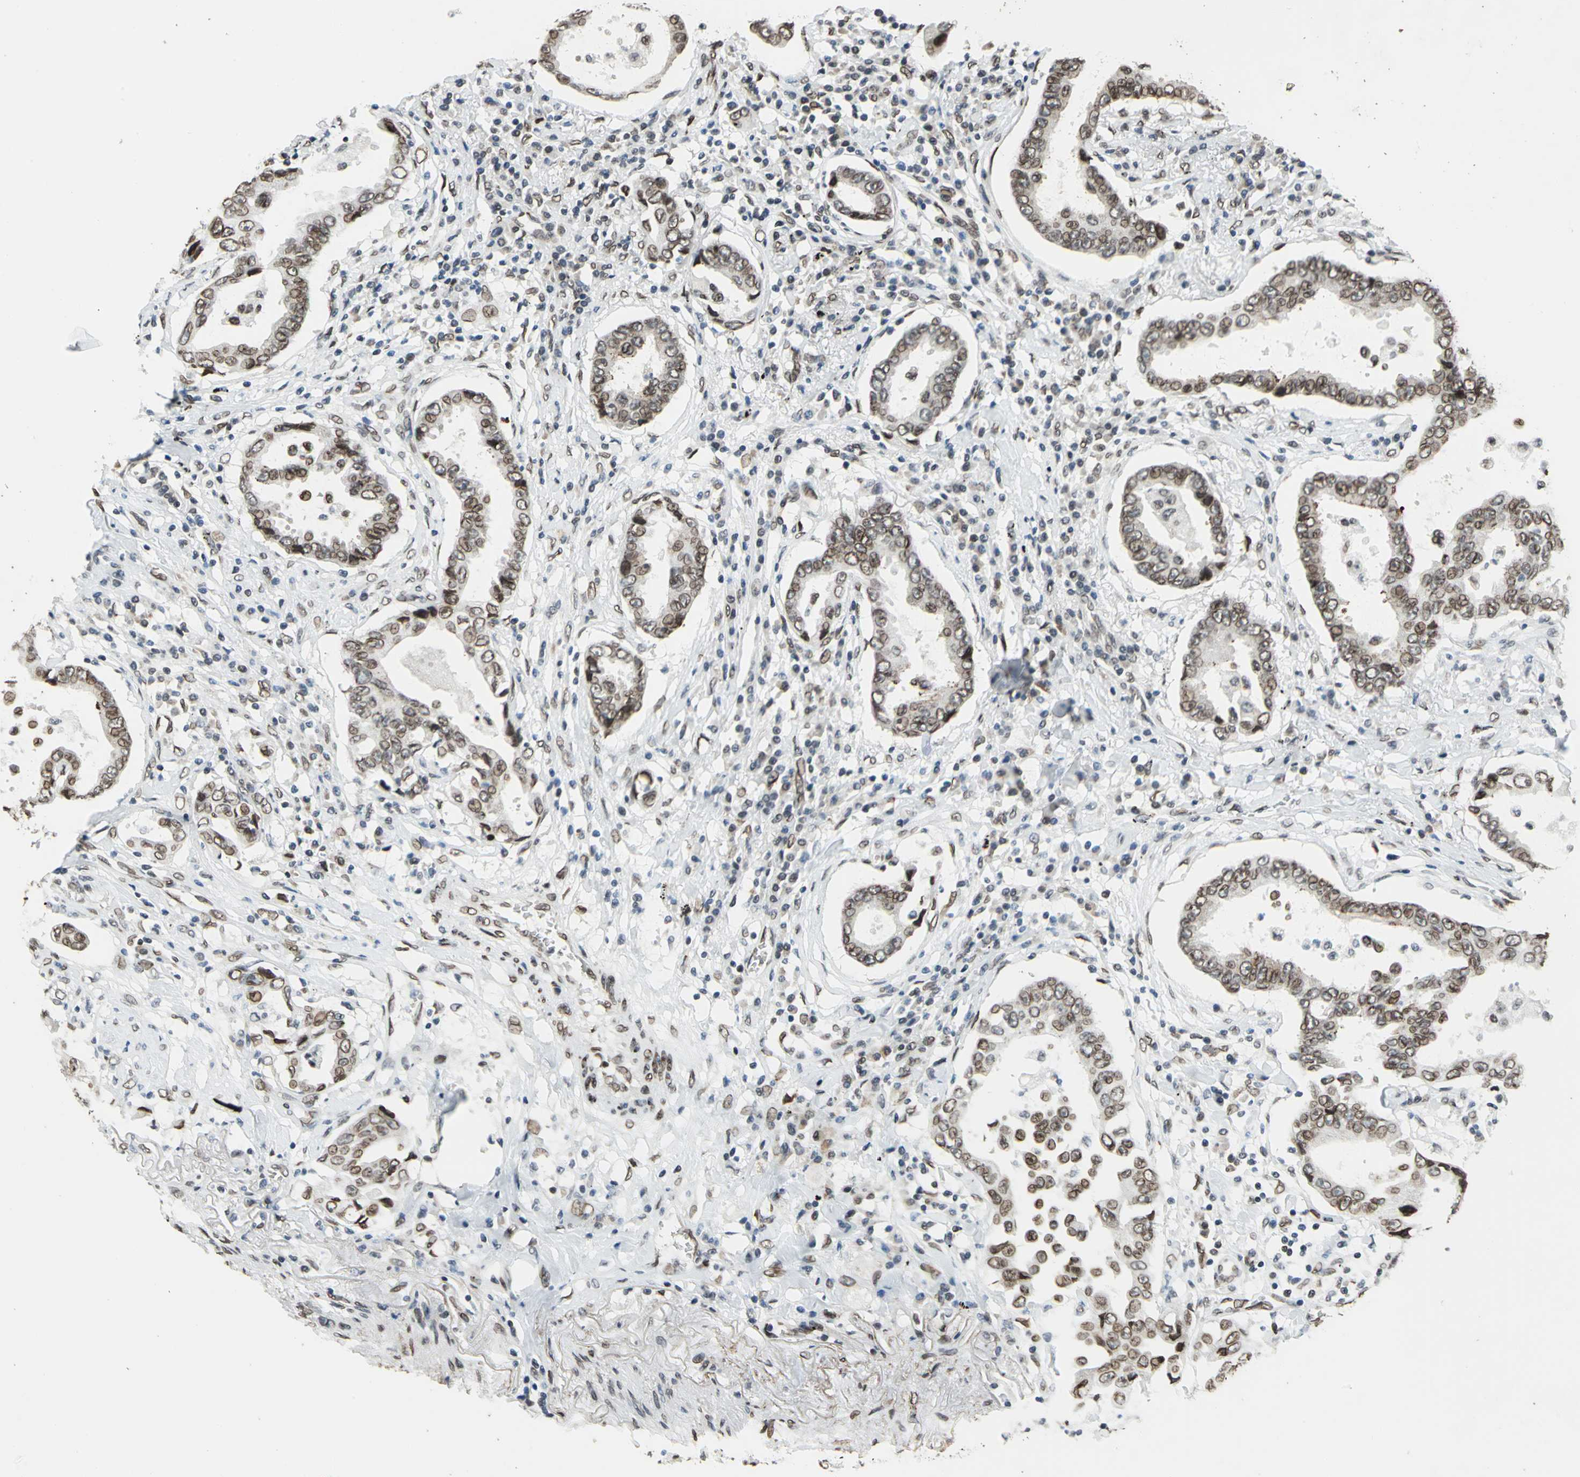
{"staining": {"intensity": "moderate", "quantity": ">75%", "location": "cytoplasmic/membranous,nuclear"}, "tissue": "lung cancer", "cell_type": "Tumor cells", "image_type": "cancer", "snomed": [{"axis": "morphology", "description": "Normal tissue, NOS"}, {"axis": "morphology", "description": "Inflammation, NOS"}, {"axis": "morphology", "description": "Adenocarcinoma, NOS"}, {"axis": "topography", "description": "Lung"}], "caption": "A histopathology image of human lung adenocarcinoma stained for a protein reveals moderate cytoplasmic/membranous and nuclear brown staining in tumor cells.", "gene": "ISY1", "patient": {"sex": "female", "age": 64}}